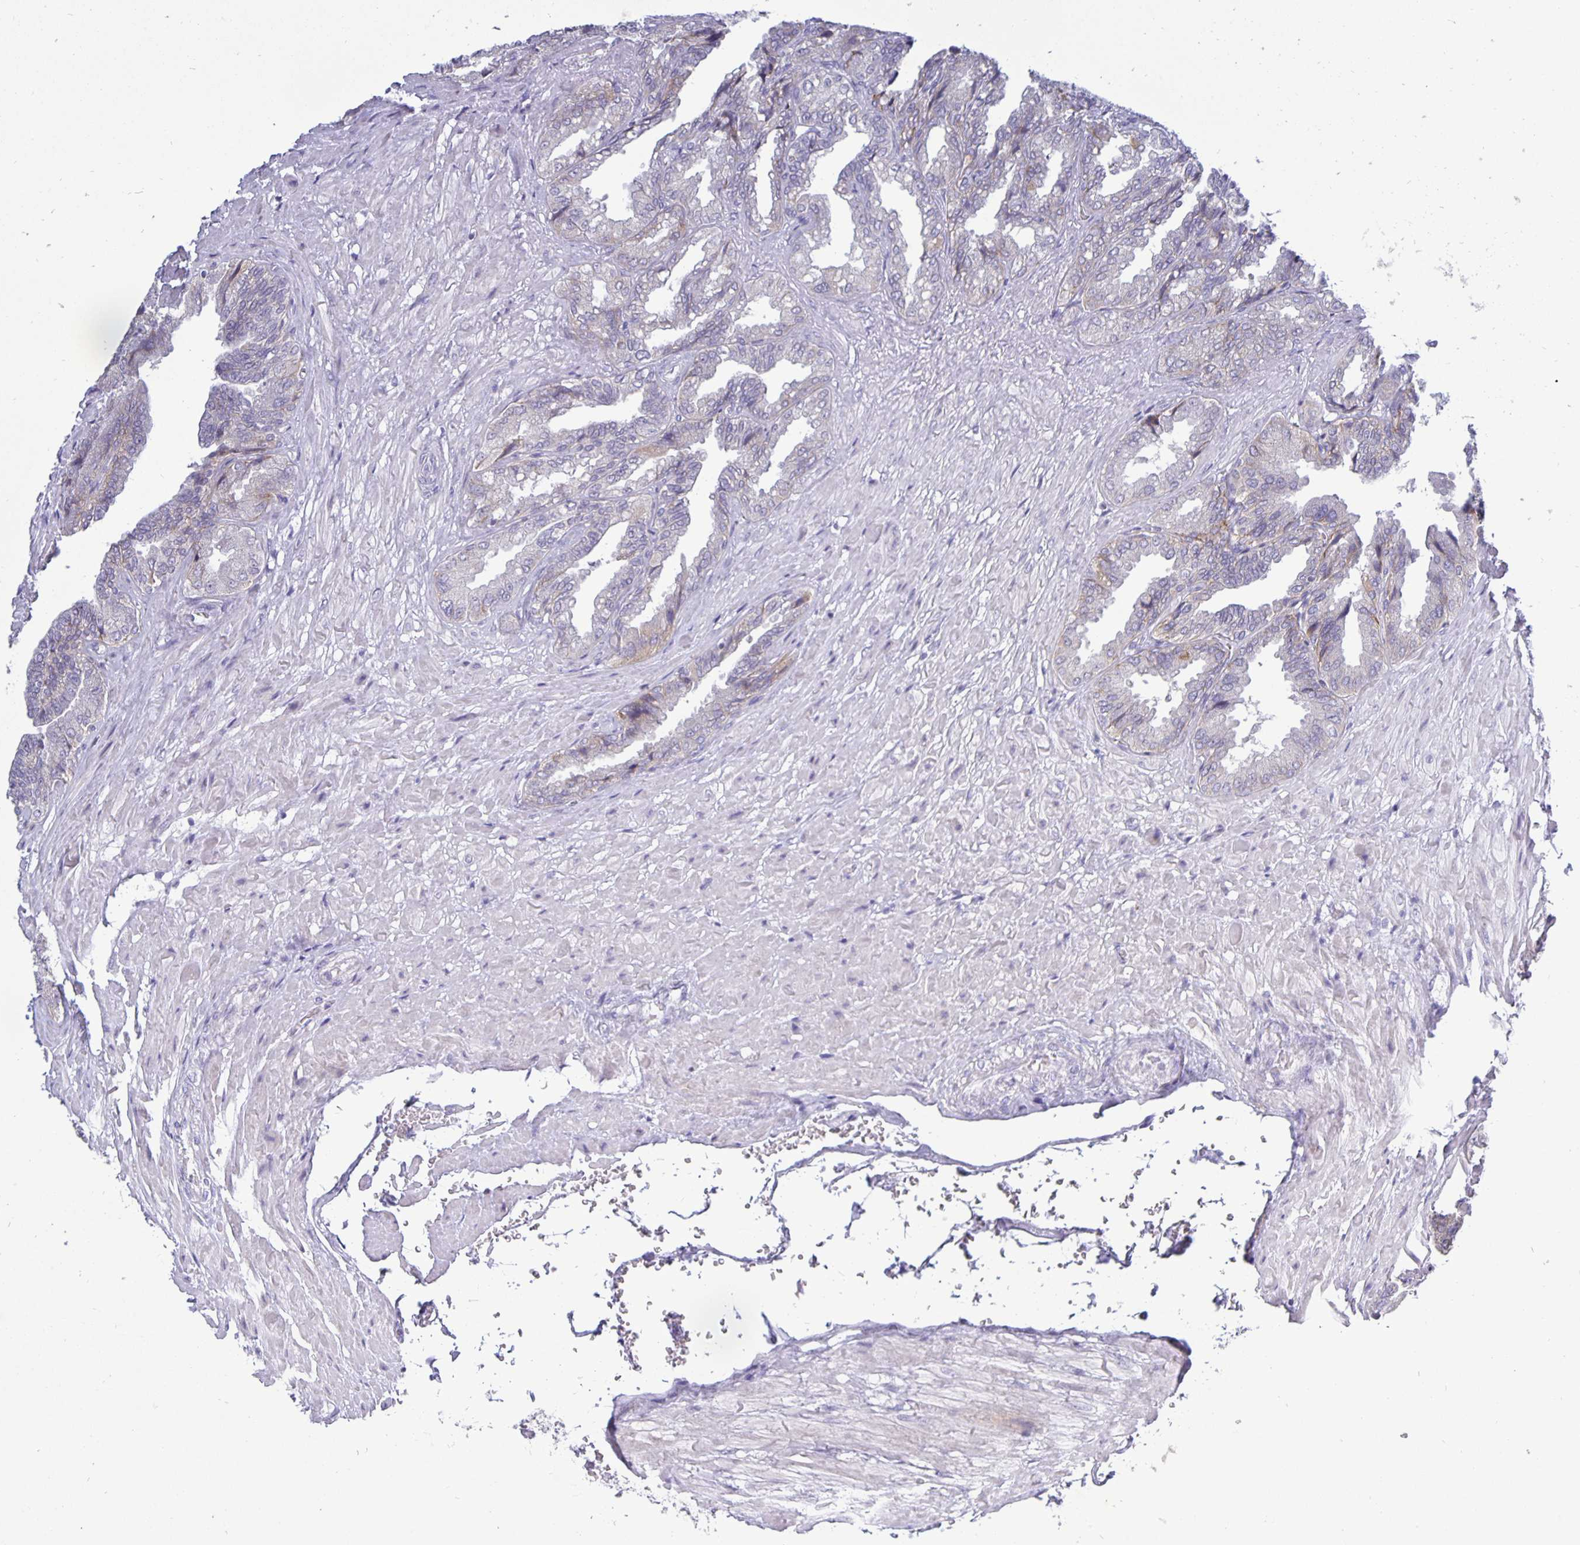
{"staining": {"intensity": "negative", "quantity": "none", "location": "none"}, "tissue": "seminal vesicle", "cell_type": "Glandular cells", "image_type": "normal", "snomed": [{"axis": "morphology", "description": "Normal tissue, NOS"}, {"axis": "topography", "description": "Seminal veicle"}], "caption": "Immunohistochemistry image of normal seminal vesicle: human seminal vesicle stained with DAB (3,3'-diaminobenzidine) demonstrates no significant protein expression in glandular cells.", "gene": "ERBB2", "patient": {"sex": "male", "age": 68}}